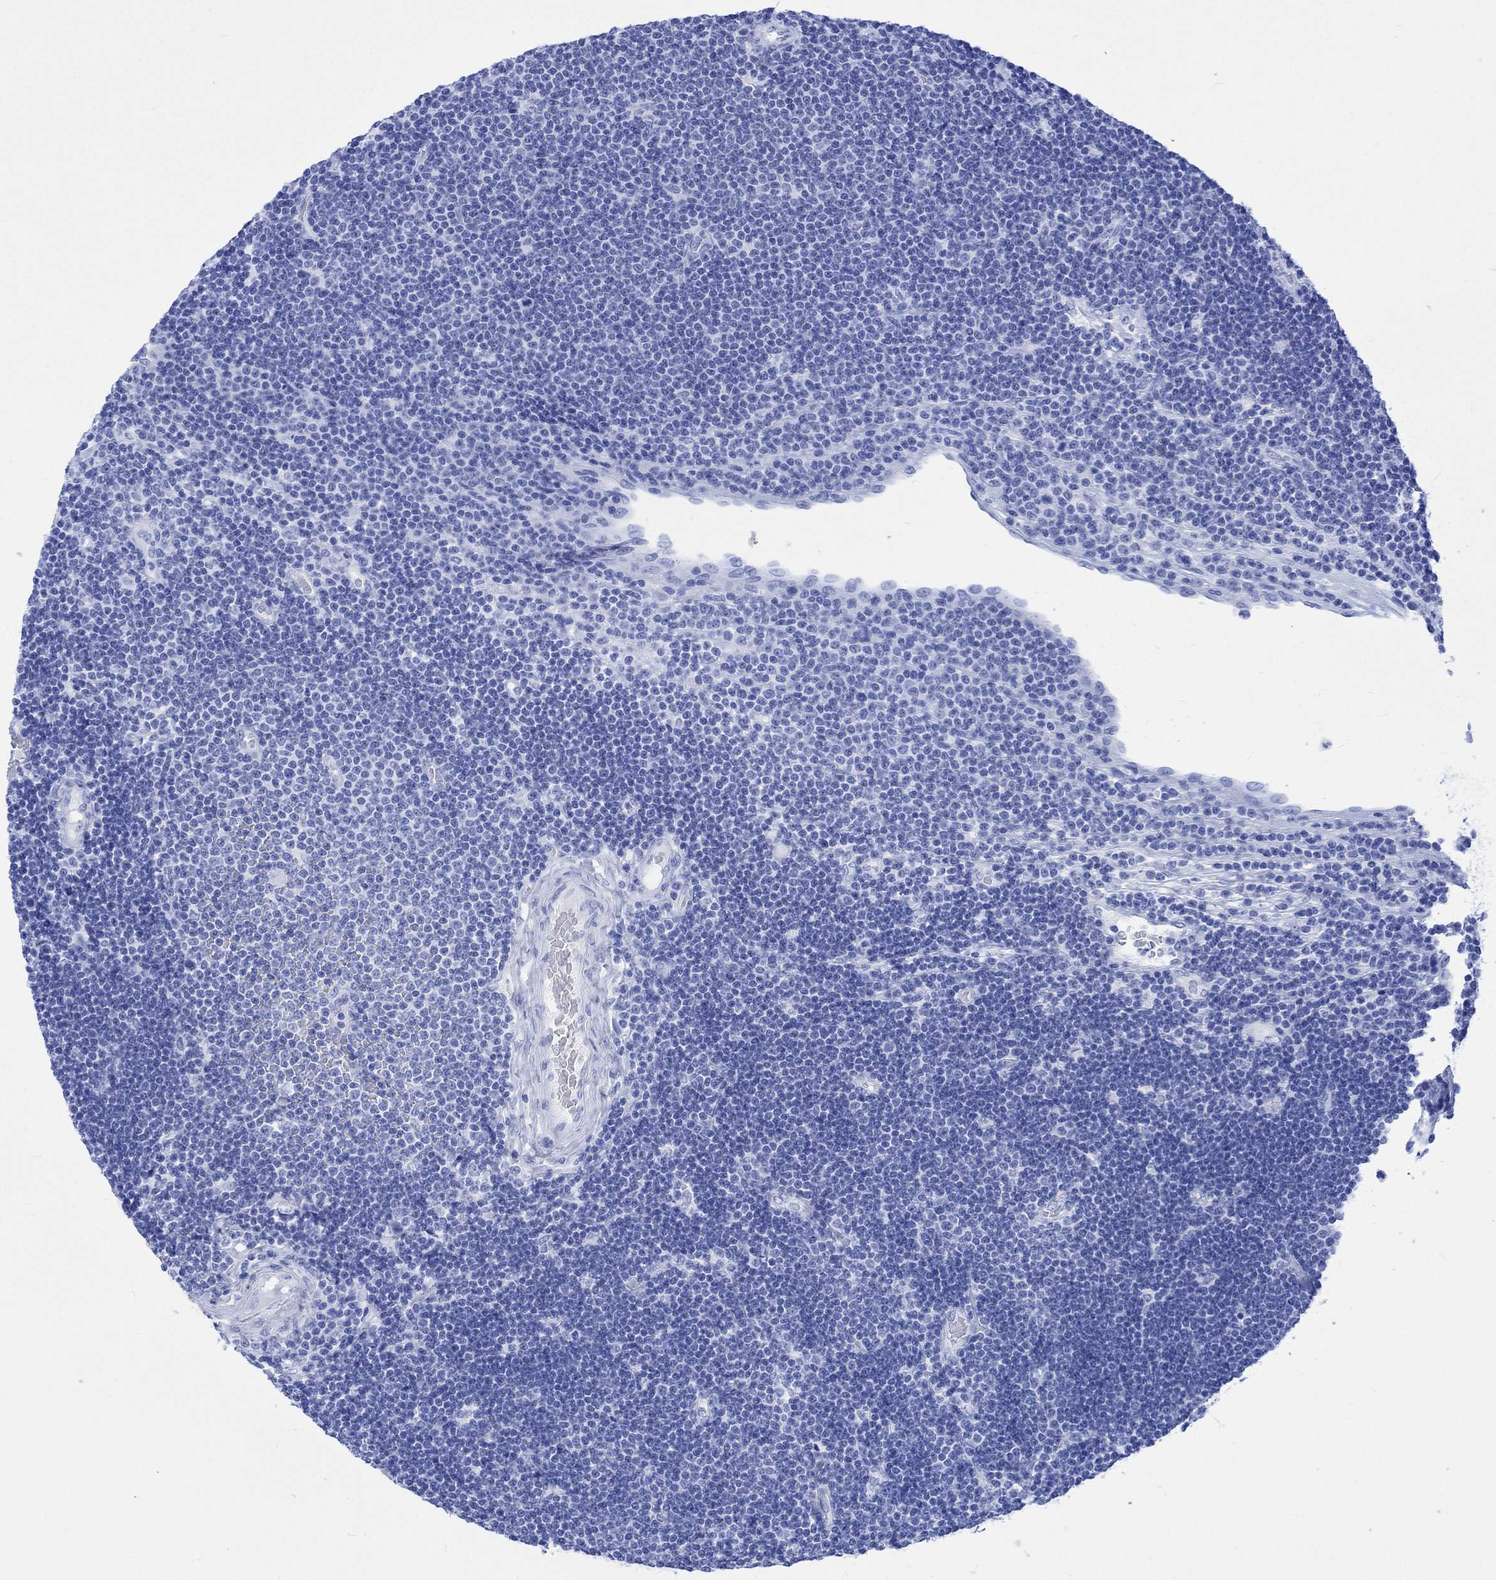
{"staining": {"intensity": "negative", "quantity": "none", "location": "none"}, "tissue": "lymphoma", "cell_type": "Tumor cells", "image_type": "cancer", "snomed": [{"axis": "morphology", "description": "Malignant lymphoma, non-Hodgkin's type, Low grade"}, {"axis": "topography", "description": "Brain"}], "caption": "The immunohistochemistry photomicrograph has no significant expression in tumor cells of lymphoma tissue.", "gene": "CELF4", "patient": {"sex": "female", "age": 66}}